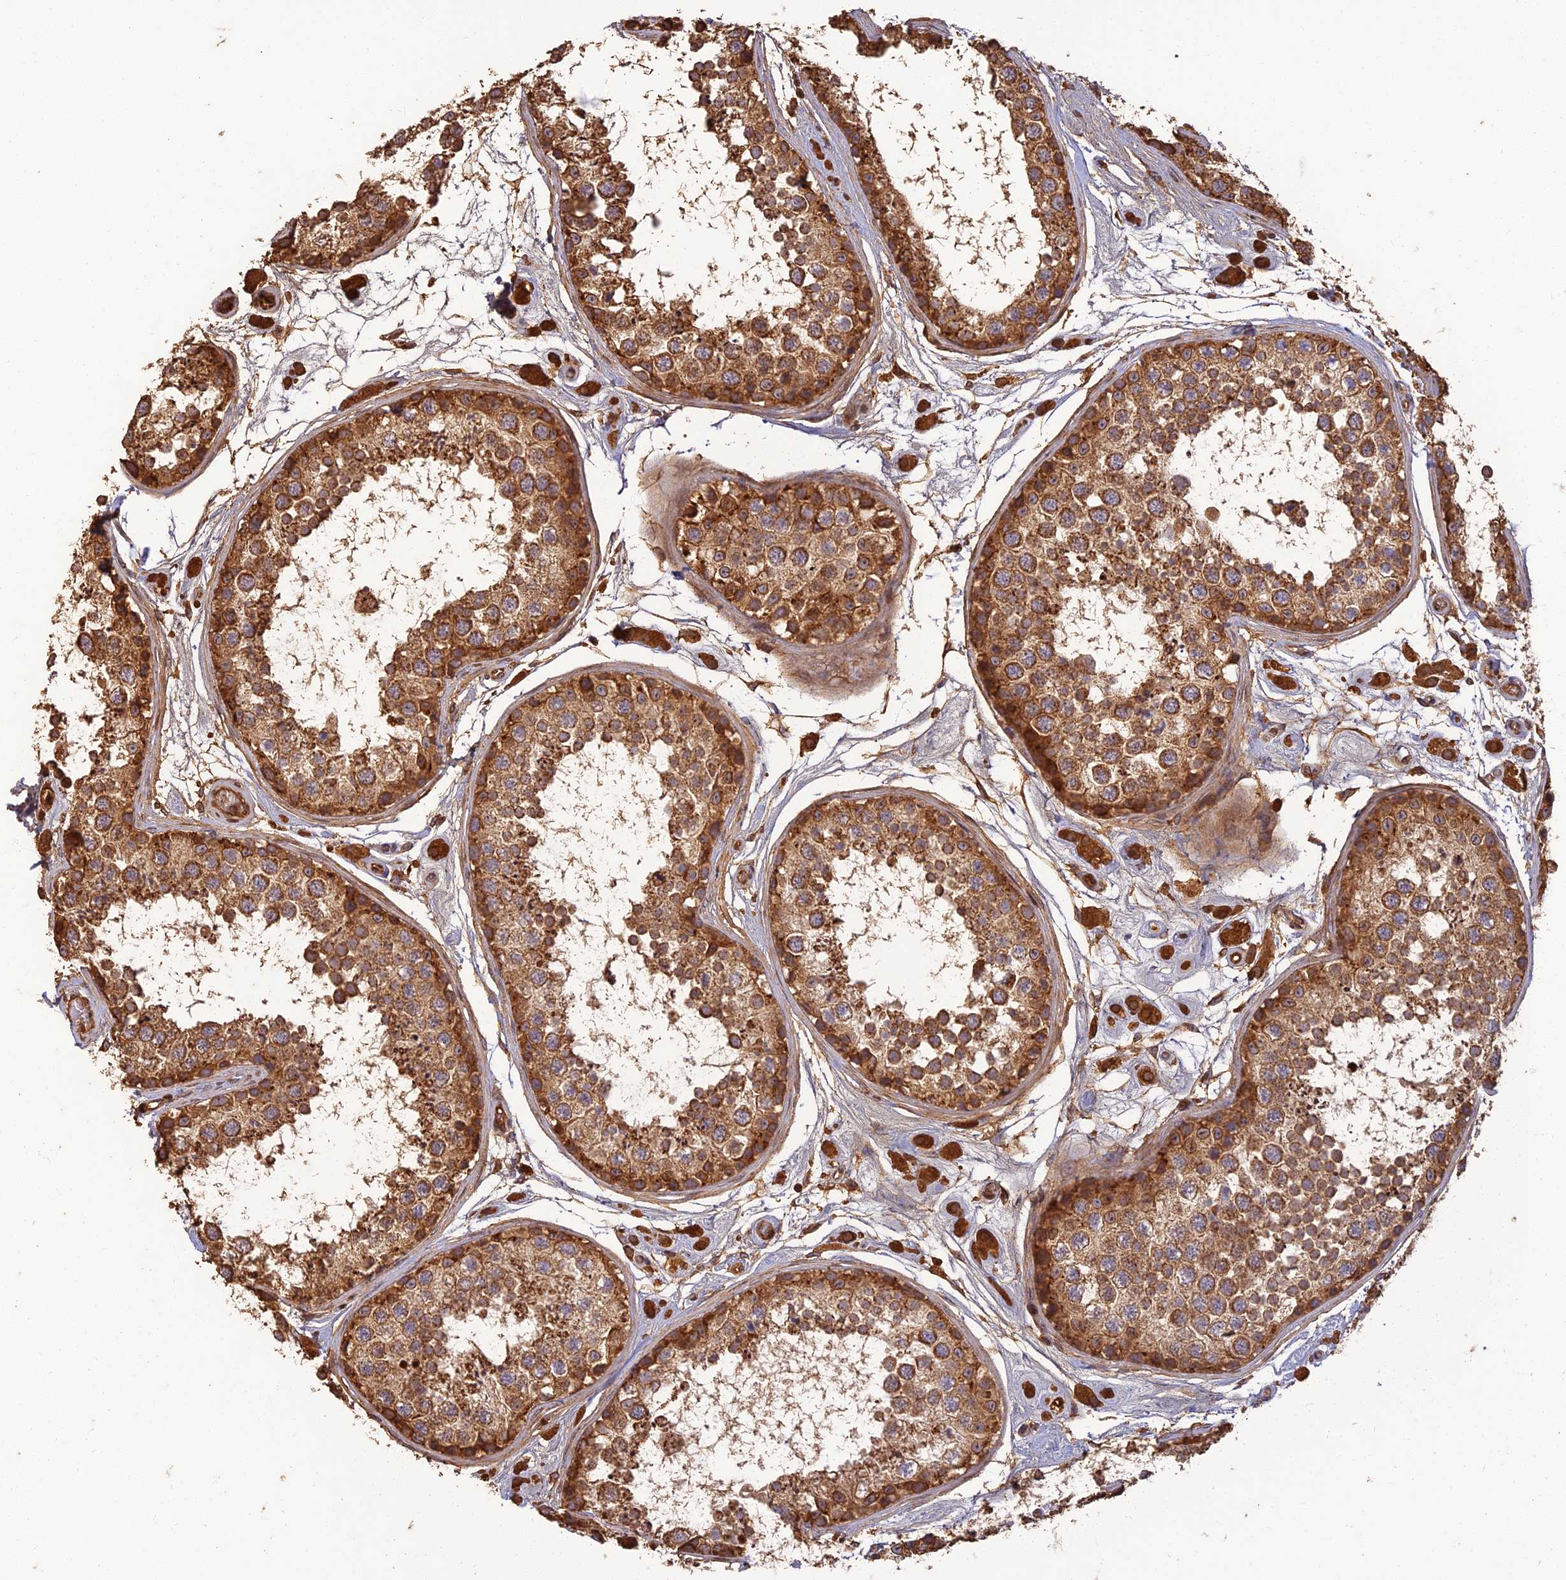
{"staining": {"intensity": "strong", "quantity": ">75%", "location": "cytoplasmic/membranous"}, "tissue": "testis", "cell_type": "Cells in seminiferous ducts", "image_type": "normal", "snomed": [{"axis": "morphology", "description": "Normal tissue, NOS"}, {"axis": "topography", "description": "Testis"}], "caption": "Immunohistochemistry staining of benign testis, which exhibits high levels of strong cytoplasmic/membranous staining in about >75% of cells in seminiferous ducts indicating strong cytoplasmic/membranous protein staining. The staining was performed using DAB (3,3'-diaminobenzidine) (brown) for protein detection and nuclei were counterstained in hematoxylin (blue).", "gene": "CORO1C", "patient": {"sex": "male", "age": 25}}